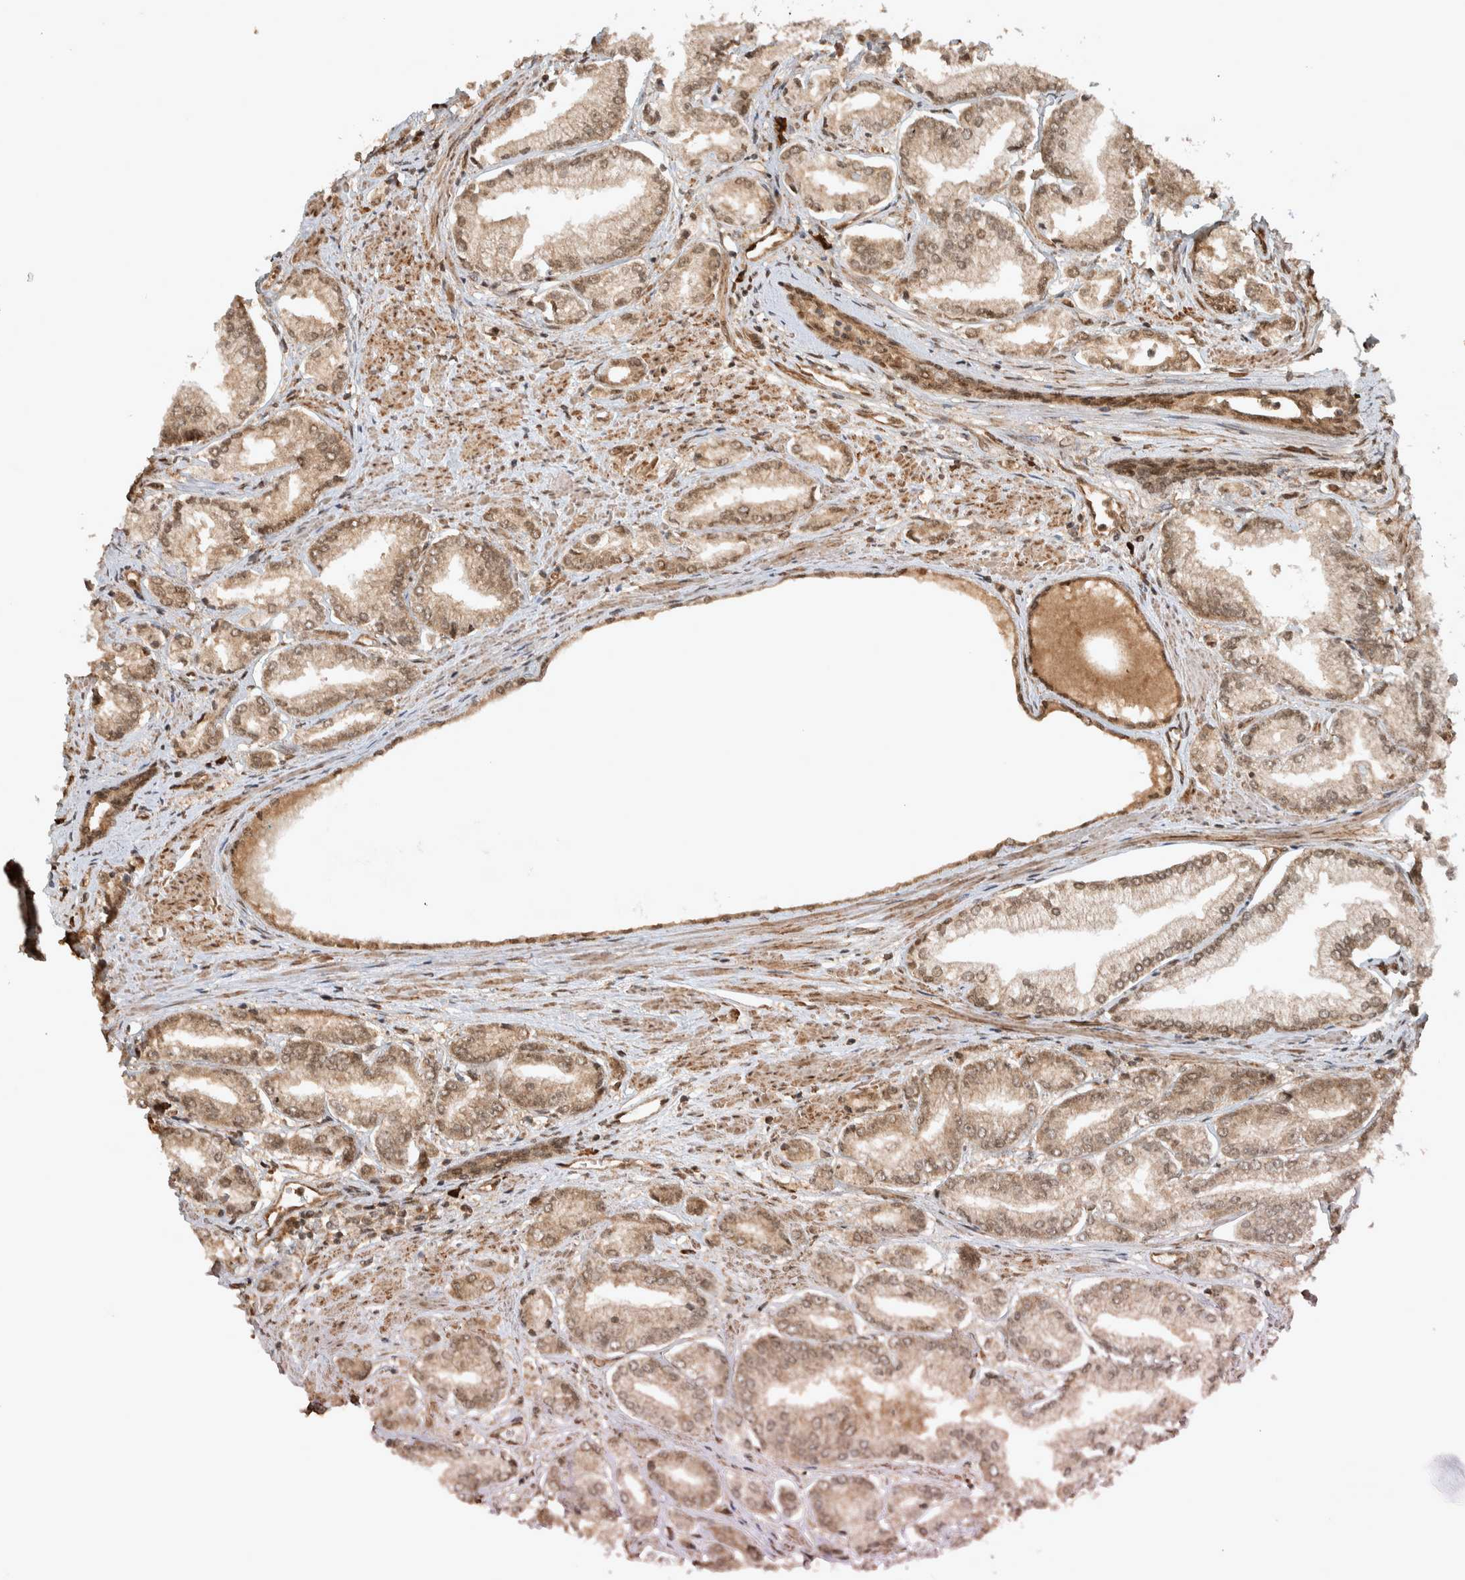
{"staining": {"intensity": "weak", "quantity": ">75%", "location": "cytoplasmic/membranous,nuclear"}, "tissue": "prostate cancer", "cell_type": "Tumor cells", "image_type": "cancer", "snomed": [{"axis": "morphology", "description": "Adenocarcinoma, Low grade"}, {"axis": "topography", "description": "Prostate"}], "caption": "Human adenocarcinoma (low-grade) (prostate) stained with a protein marker shows weak staining in tumor cells.", "gene": "CNTROB", "patient": {"sex": "male", "age": 52}}